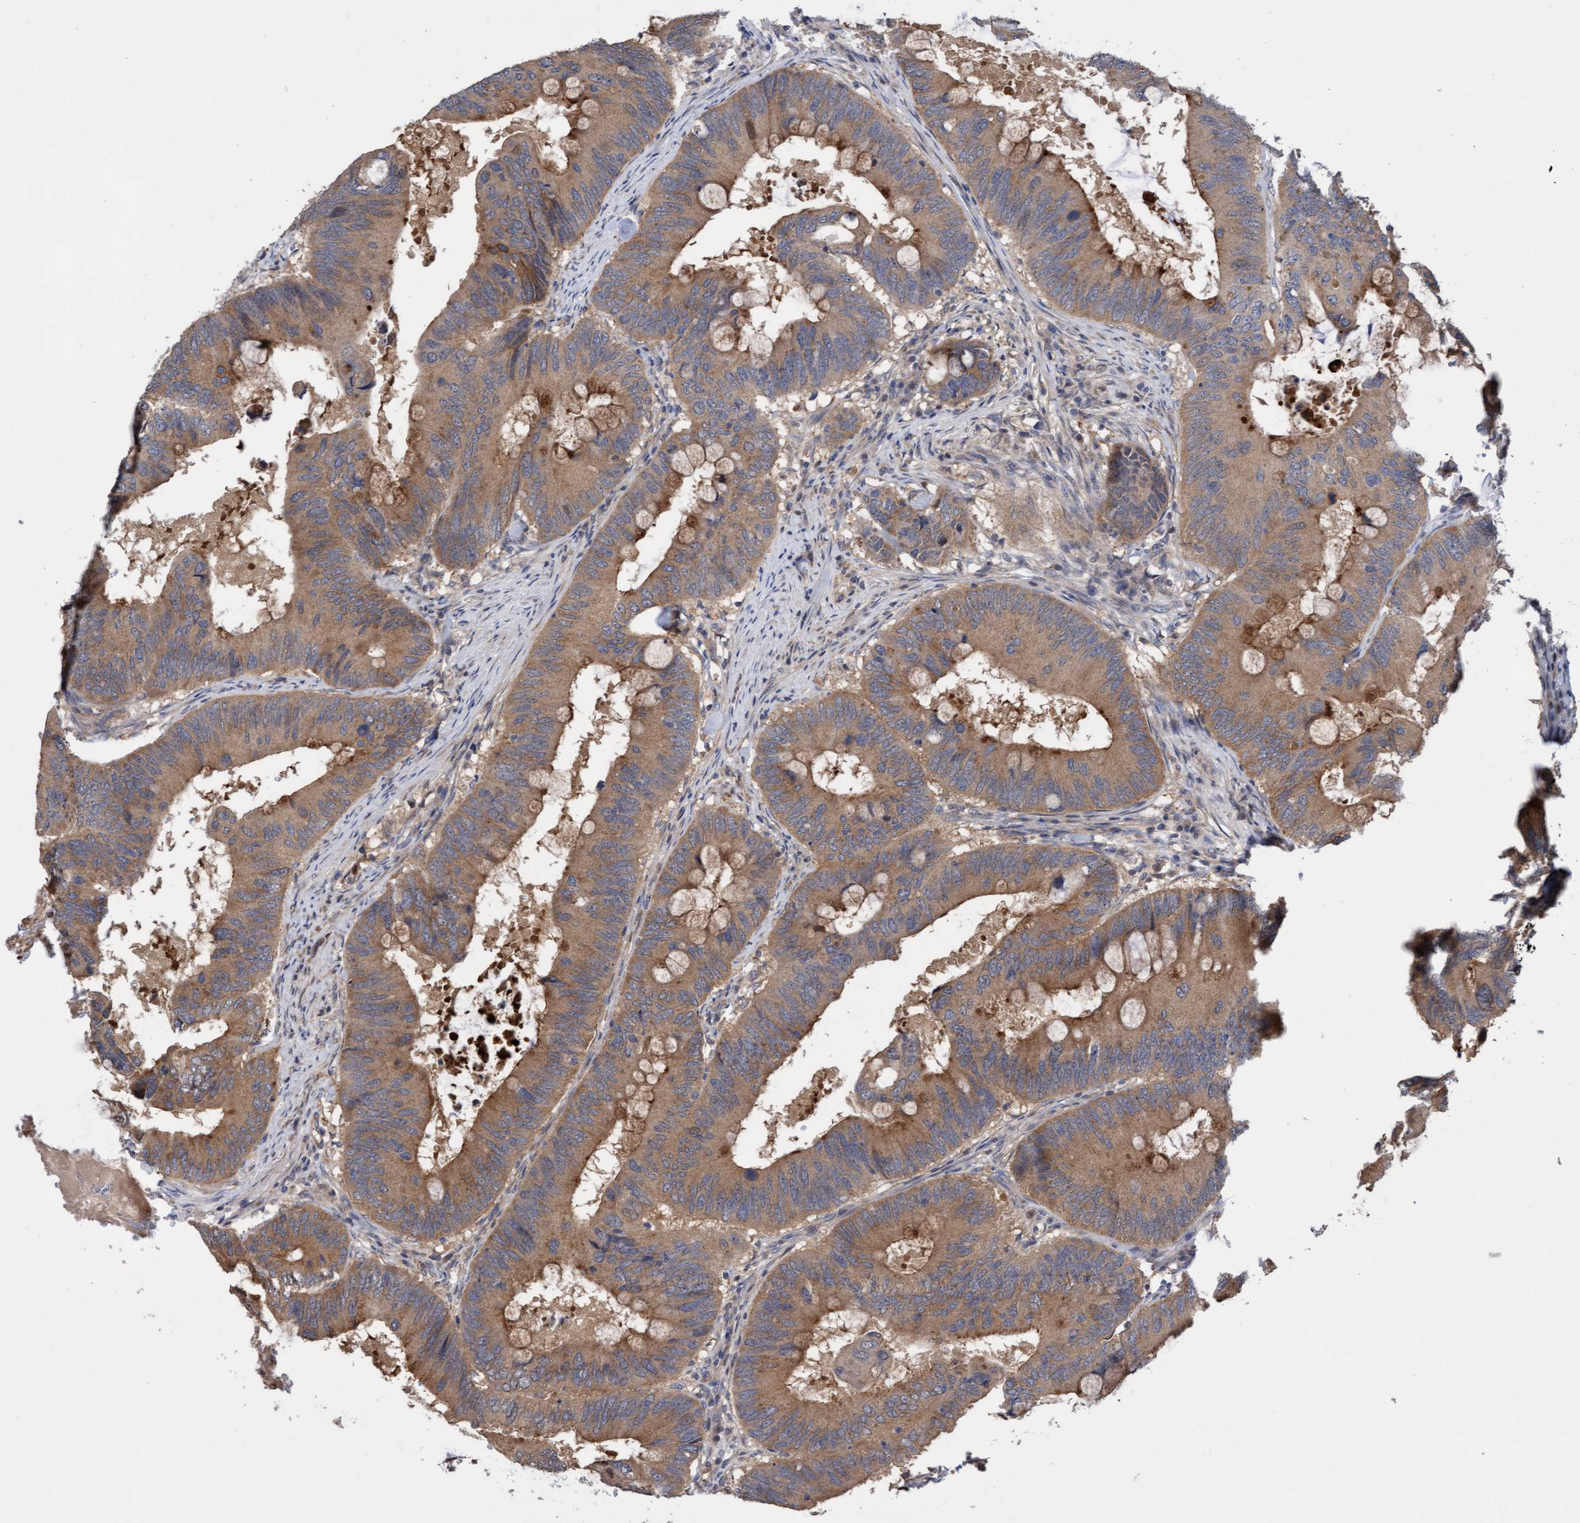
{"staining": {"intensity": "moderate", "quantity": ">75%", "location": "cytoplasmic/membranous"}, "tissue": "colorectal cancer", "cell_type": "Tumor cells", "image_type": "cancer", "snomed": [{"axis": "morphology", "description": "Adenocarcinoma, NOS"}, {"axis": "topography", "description": "Colon"}], "caption": "Colorectal cancer stained with DAB (3,3'-diaminobenzidine) IHC reveals medium levels of moderate cytoplasmic/membranous expression in about >75% of tumor cells. Nuclei are stained in blue.", "gene": "ITFG1", "patient": {"sex": "male", "age": 71}}